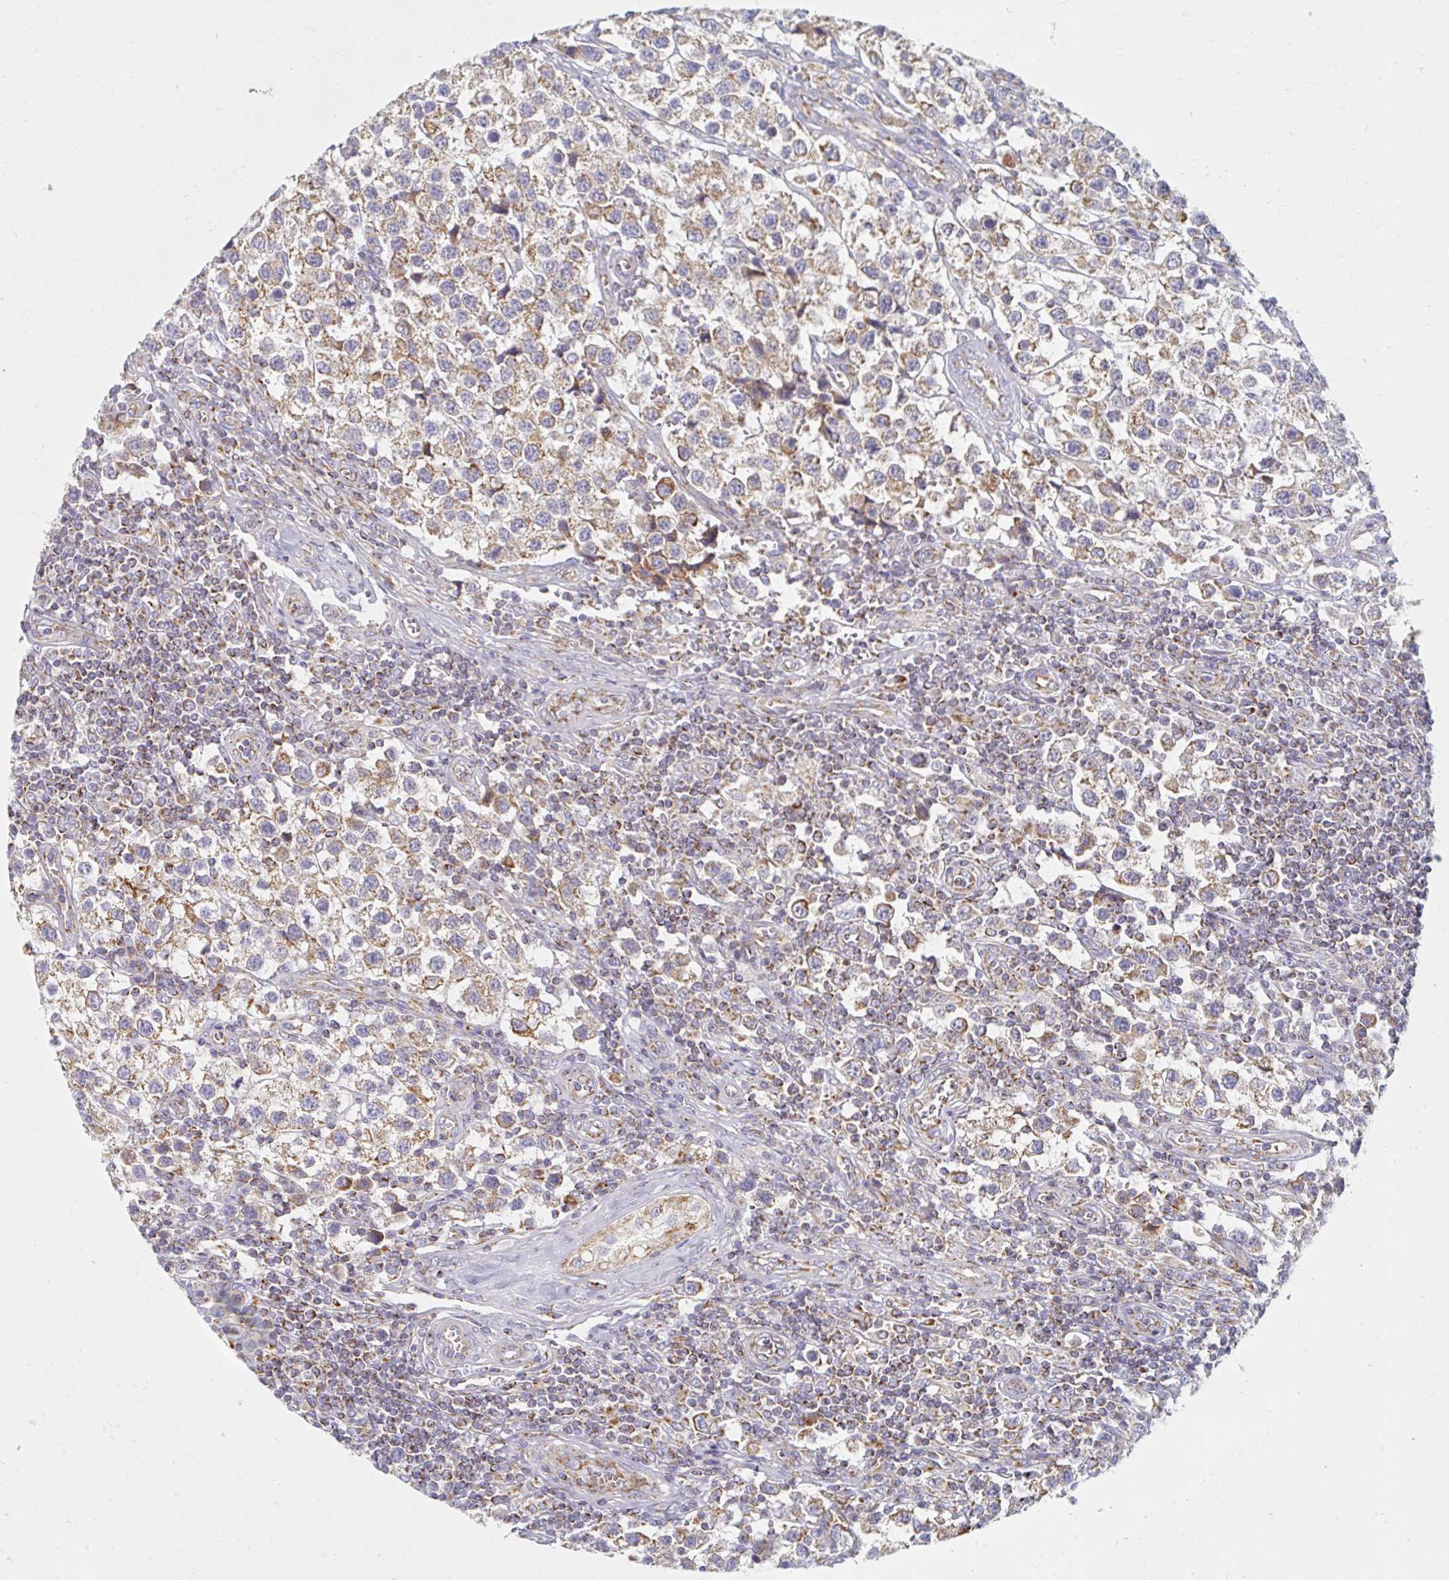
{"staining": {"intensity": "moderate", "quantity": ">75%", "location": "cytoplasmic/membranous"}, "tissue": "testis cancer", "cell_type": "Tumor cells", "image_type": "cancer", "snomed": [{"axis": "morphology", "description": "Seminoma, NOS"}, {"axis": "topography", "description": "Testis"}], "caption": "Testis seminoma was stained to show a protein in brown. There is medium levels of moderate cytoplasmic/membranous staining in about >75% of tumor cells.", "gene": "MAVS", "patient": {"sex": "male", "age": 34}}